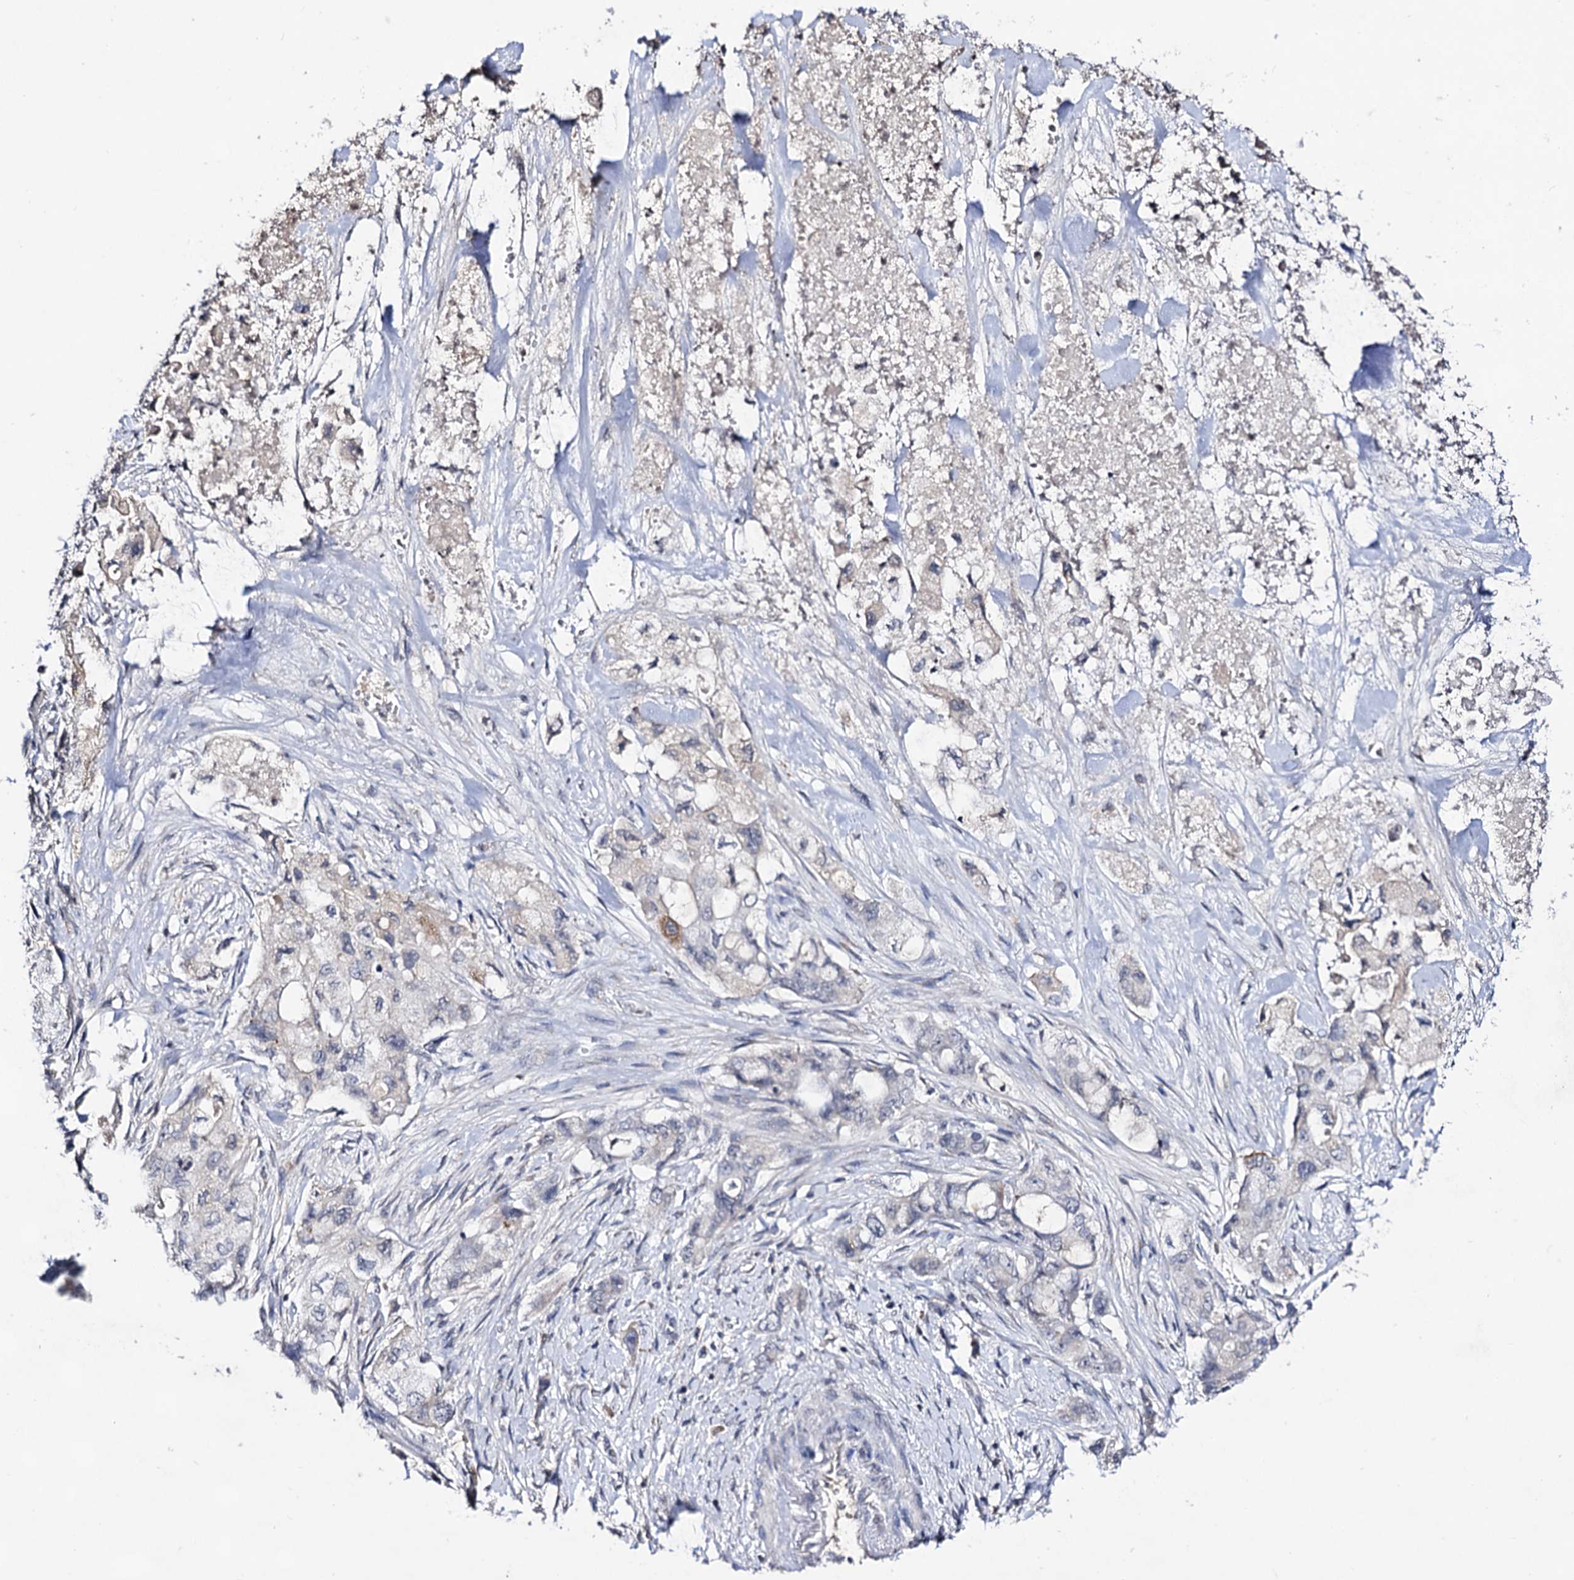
{"staining": {"intensity": "negative", "quantity": "none", "location": "none"}, "tissue": "pancreatic cancer", "cell_type": "Tumor cells", "image_type": "cancer", "snomed": [{"axis": "morphology", "description": "Adenocarcinoma, NOS"}, {"axis": "topography", "description": "Pancreas"}], "caption": "A photomicrograph of human pancreatic cancer (adenocarcinoma) is negative for staining in tumor cells. The staining was performed using DAB to visualize the protein expression in brown, while the nuclei were stained in blue with hematoxylin (Magnification: 20x).", "gene": "PLIN1", "patient": {"sex": "female", "age": 73}}